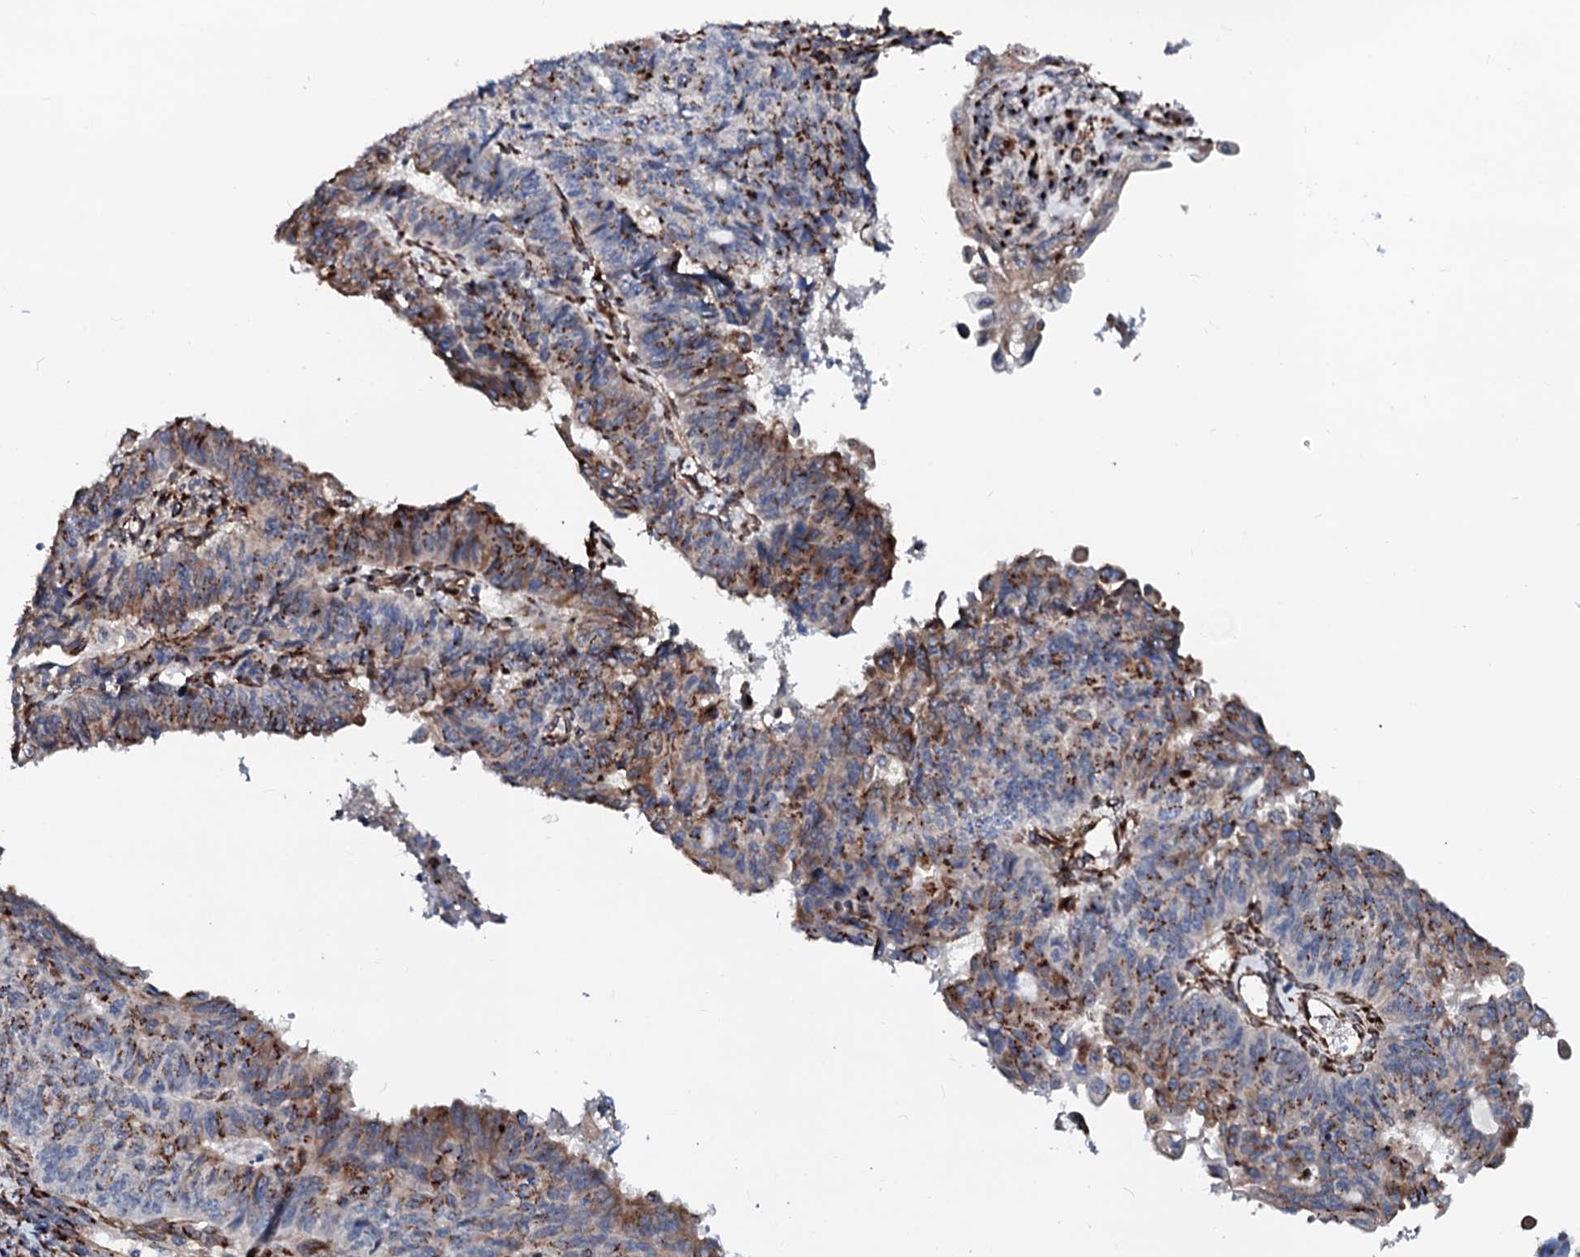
{"staining": {"intensity": "moderate", "quantity": "25%-75%", "location": "cytoplasmic/membranous"}, "tissue": "endometrial cancer", "cell_type": "Tumor cells", "image_type": "cancer", "snomed": [{"axis": "morphology", "description": "Adenocarcinoma, NOS"}, {"axis": "topography", "description": "Endometrium"}], "caption": "The immunohistochemical stain labels moderate cytoplasmic/membranous expression in tumor cells of endometrial adenocarcinoma tissue.", "gene": "TMCO3", "patient": {"sex": "female", "age": 32}}